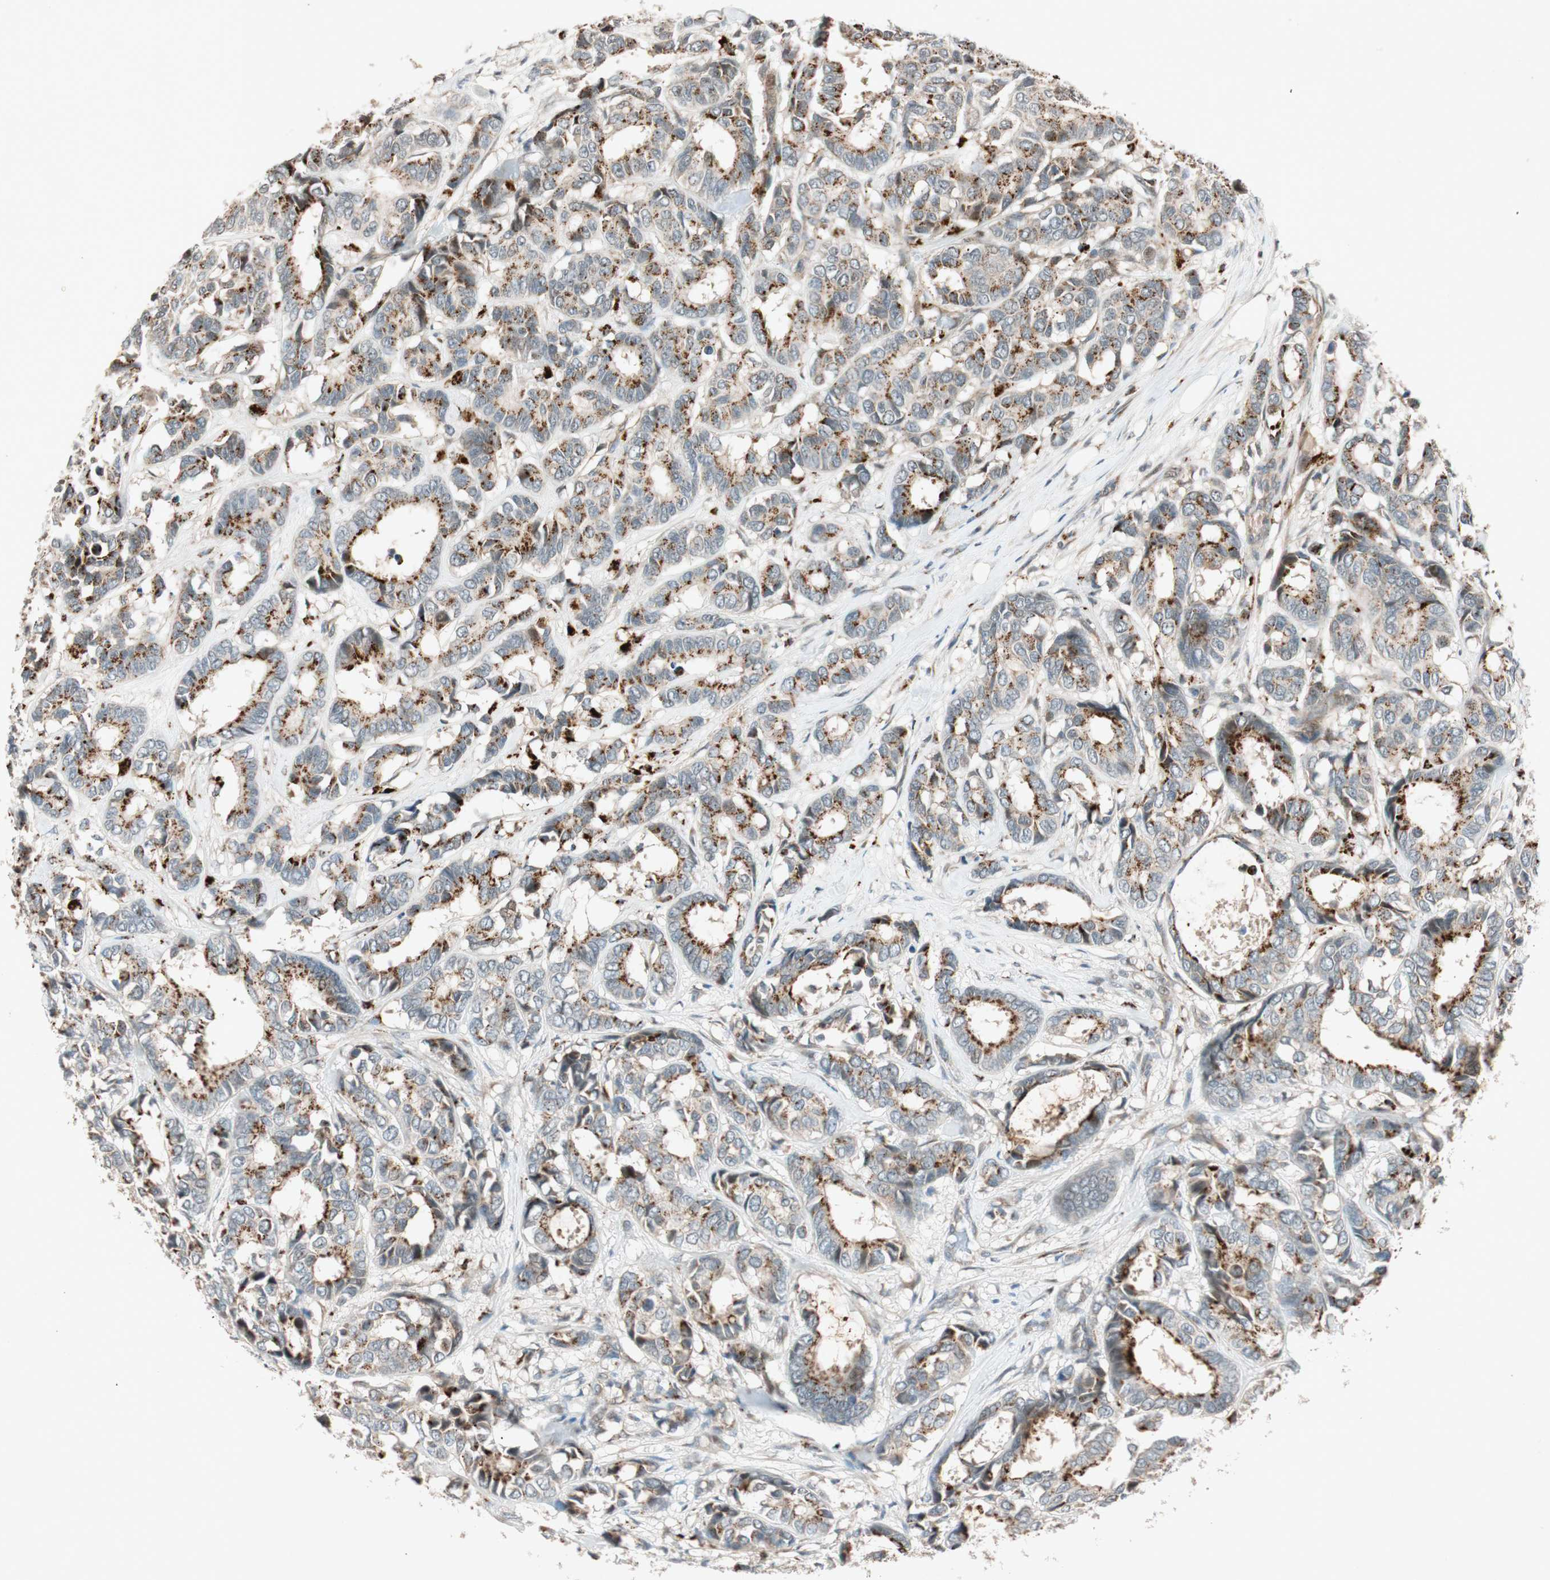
{"staining": {"intensity": "strong", "quantity": ">75%", "location": "cytoplasmic/membranous"}, "tissue": "breast cancer", "cell_type": "Tumor cells", "image_type": "cancer", "snomed": [{"axis": "morphology", "description": "Duct carcinoma"}, {"axis": "topography", "description": "Breast"}], "caption": "Tumor cells reveal strong cytoplasmic/membranous positivity in approximately >75% of cells in breast cancer (intraductal carcinoma). Immunohistochemistry (ihc) stains the protein in brown and the nuclei are stained blue.", "gene": "EPHA6", "patient": {"sex": "female", "age": 87}}